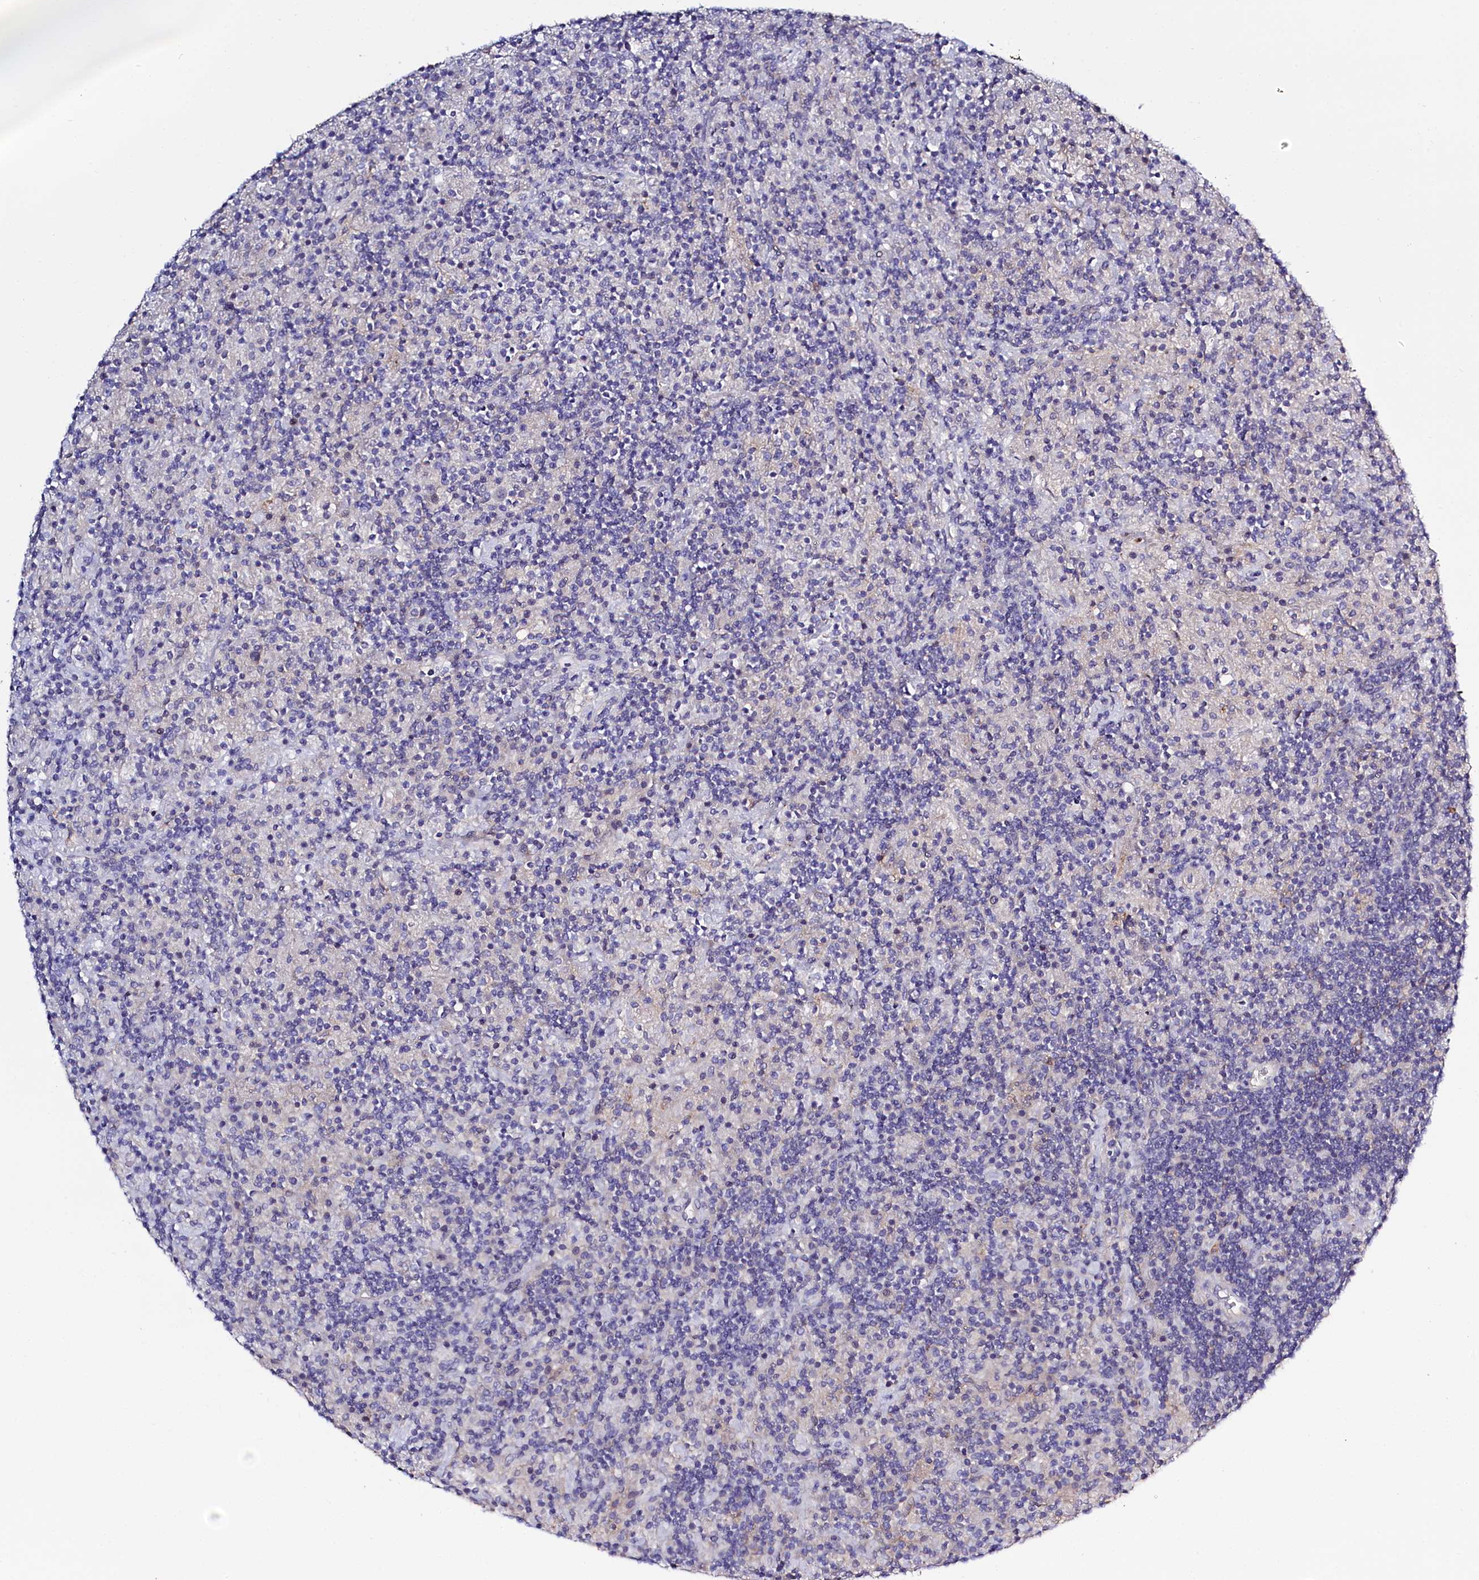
{"staining": {"intensity": "negative", "quantity": "none", "location": "none"}, "tissue": "lymphoma", "cell_type": "Tumor cells", "image_type": "cancer", "snomed": [{"axis": "morphology", "description": "Hodgkin's disease, NOS"}, {"axis": "topography", "description": "Lymph node"}], "caption": "Protein analysis of lymphoma shows no significant positivity in tumor cells. (Brightfield microscopy of DAB immunohistochemistry (IHC) at high magnification).", "gene": "PDE6D", "patient": {"sex": "male", "age": 70}}